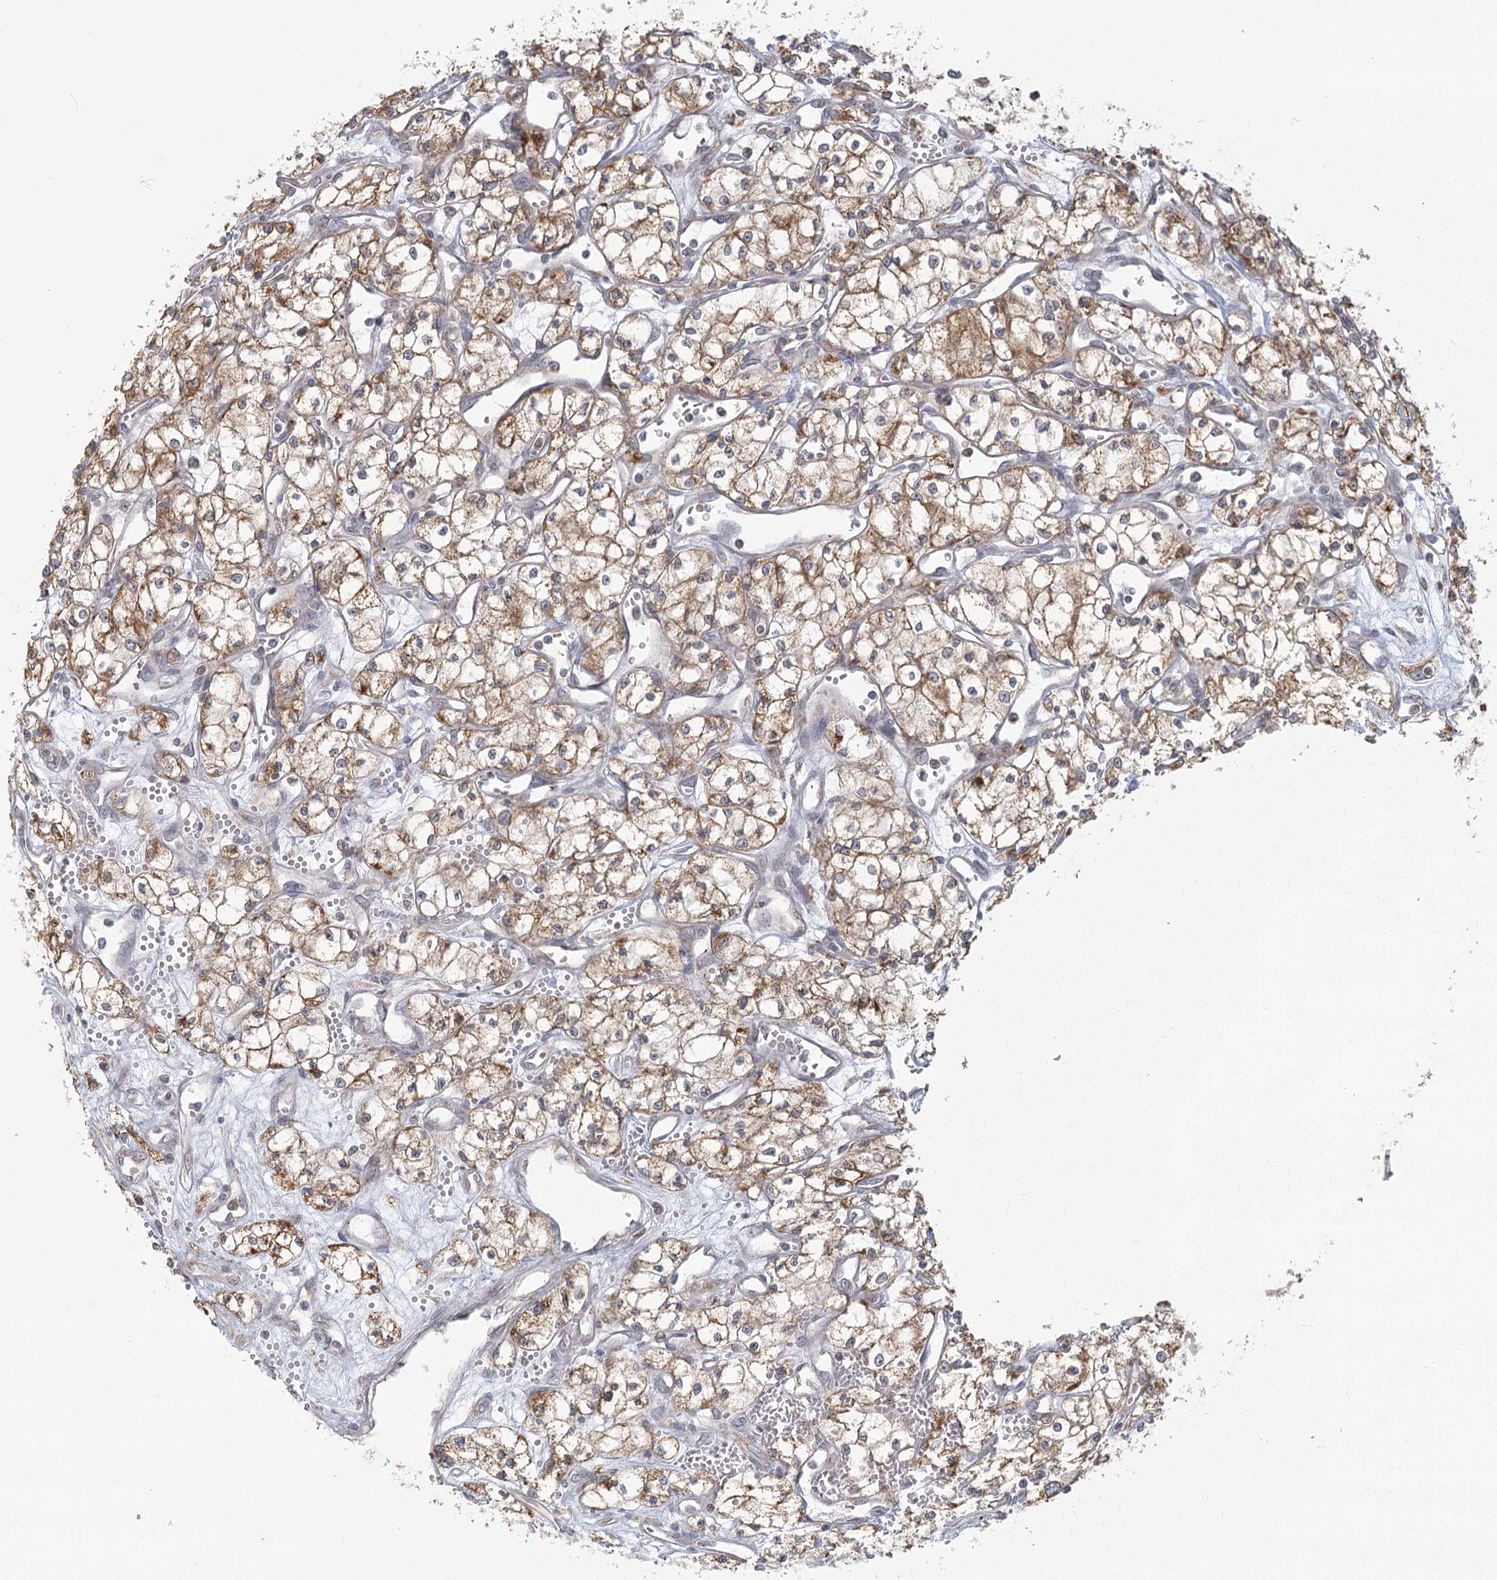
{"staining": {"intensity": "moderate", "quantity": ">75%", "location": "cytoplasmic/membranous"}, "tissue": "renal cancer", "cell_type": "Tumor cells", "image_type": "cancer", "snomed": [{"axis": "morphology", "description": "Adenocarcinoma, NOS"}, {"axis": "topography", "description": "Kidney"}], "caption": "This photomicrograph reveals immunohistochemistry (IHC) staining of human adenocarcinoma (renal), with medium moderate cytoplasmic/membranous expression in approximately >75% of tumor cells.", "gene": "LACTB", "patient": {"sex": "male", "age": 59}}